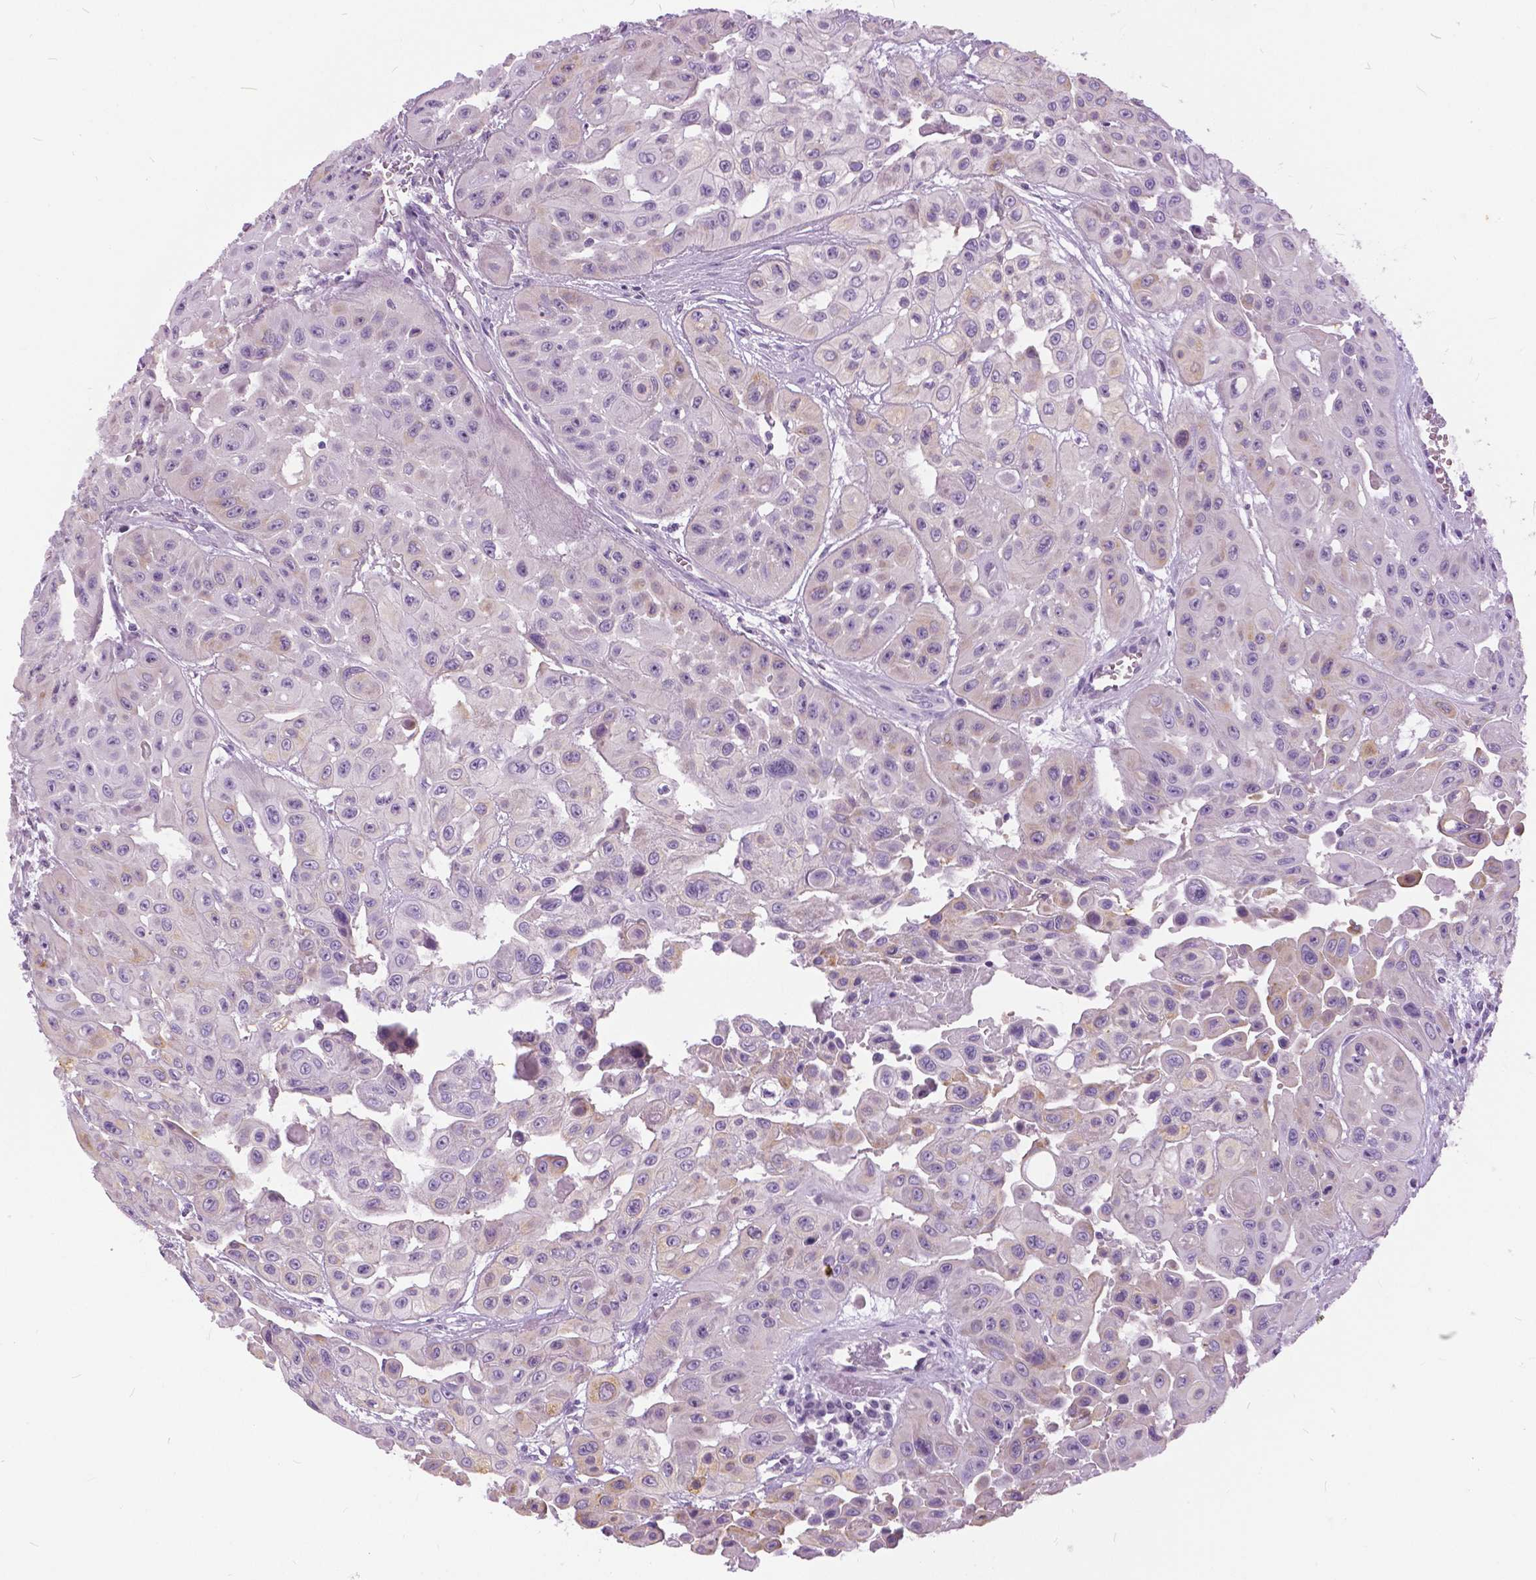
{"staining": {"intensity": "negative", "quantity": "none", "location": "none"}, "tissue": "head and neck cancer", "cell_type": "Tumor cells", "image_type": "cancer", "snomed": [{"axis": "morphology", "description": "Adenocarcinoma, NOS"}, {"axis": "topography", "description": "Head-Neck"}], "caption": "Head and neck adenocarcinoma stained for a protein using IHC exhibits no positivity tumor cells.", "gene": "TP53TG5", "patient": {"sex": "male", "age": 73}}